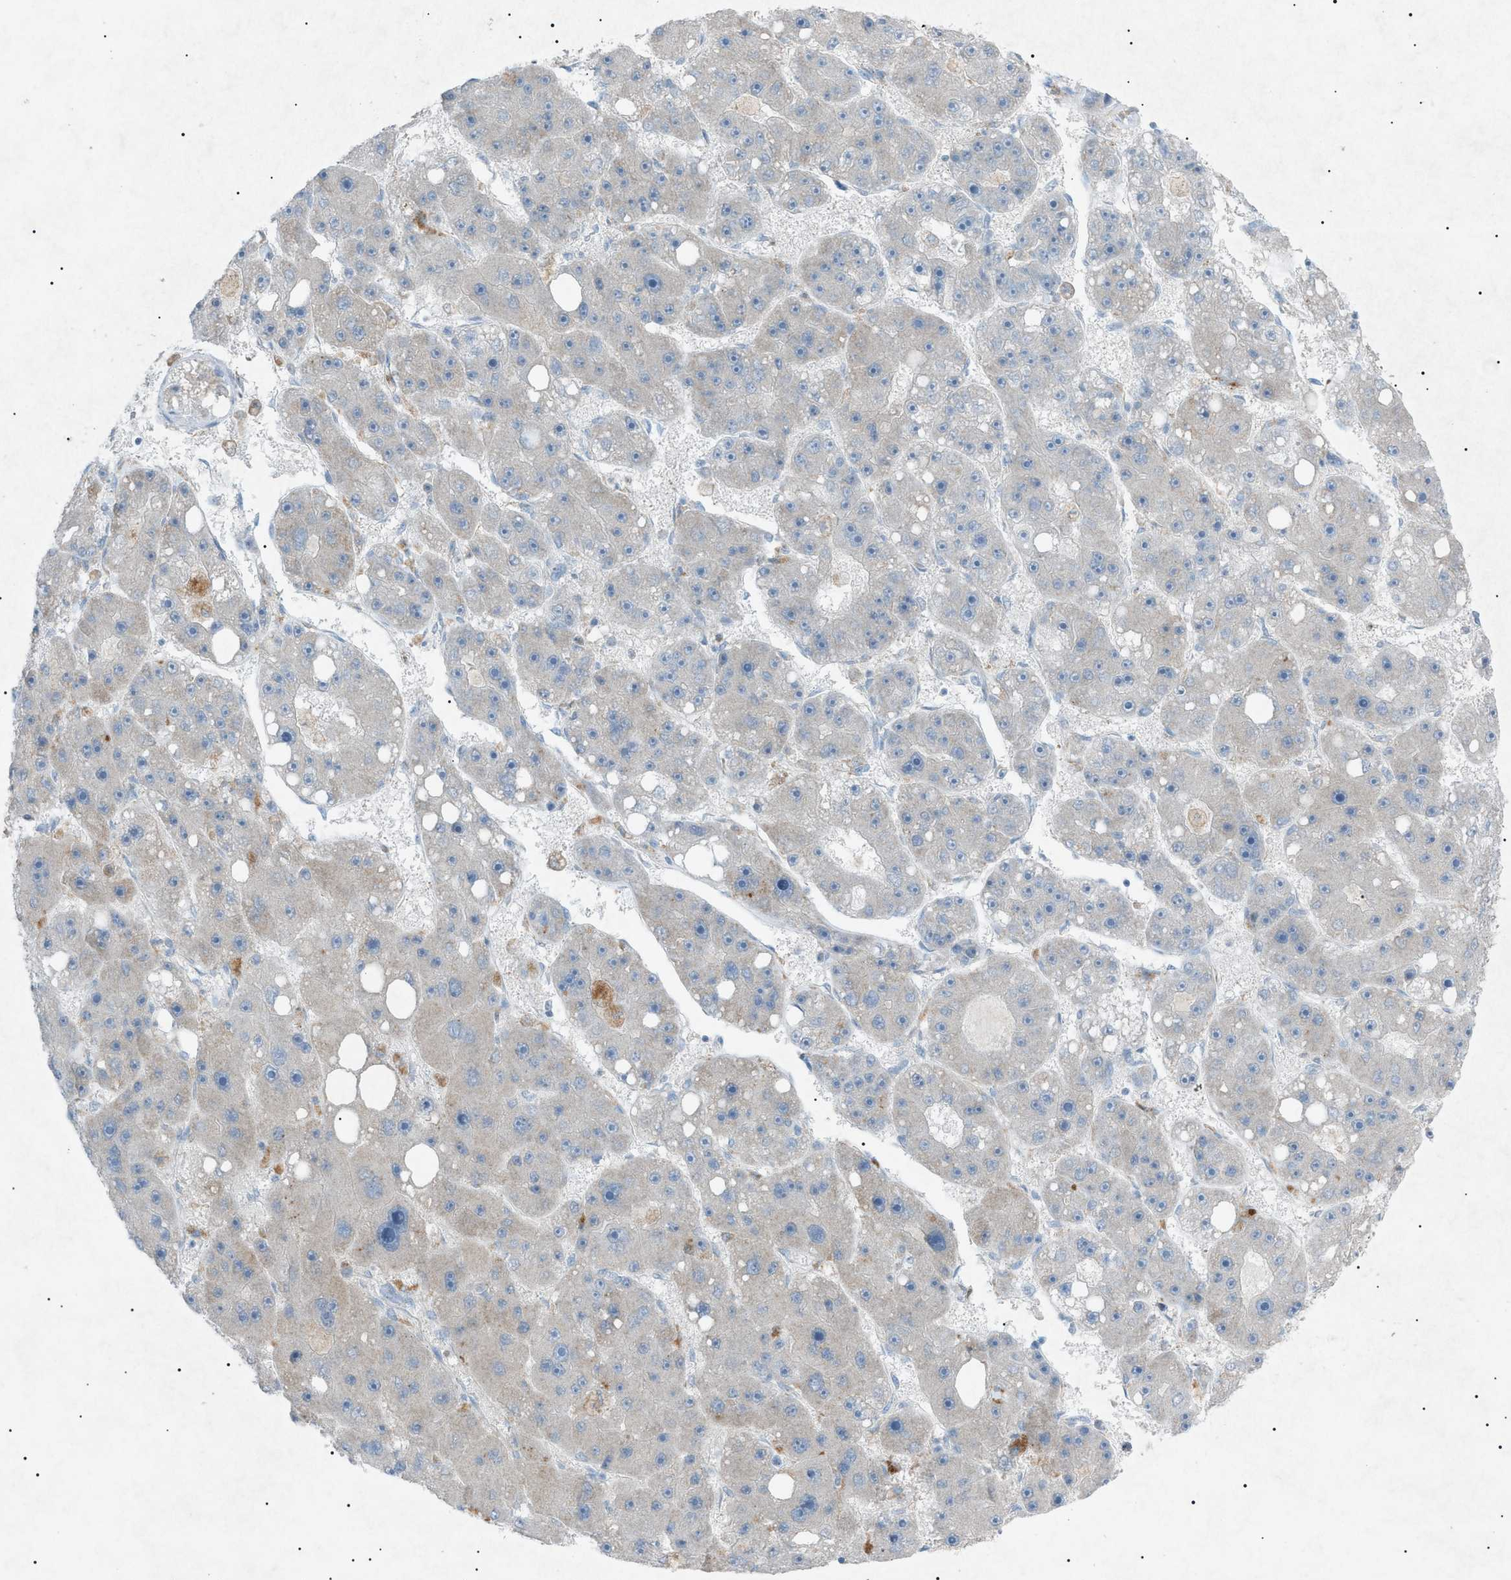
{"staining": {"intensity": "negative", "quantity": "none", "location": "none"}, "tissue": "liver cancer", "cell_type": "Tumor cells", "image_type": "cancer", "snomed": [{"axis": "morphology", "description": "Carcinoma, Hepatocellular, NOS"}, {"axis": "topography", "description": "Liver"}], "caption": "The histopathology image reveals no significant expression in tumor cells of liver cancer (hepatocellular carcinoma).", "gene": "BTK", "patient": {"sex": "female", "age": 61}}